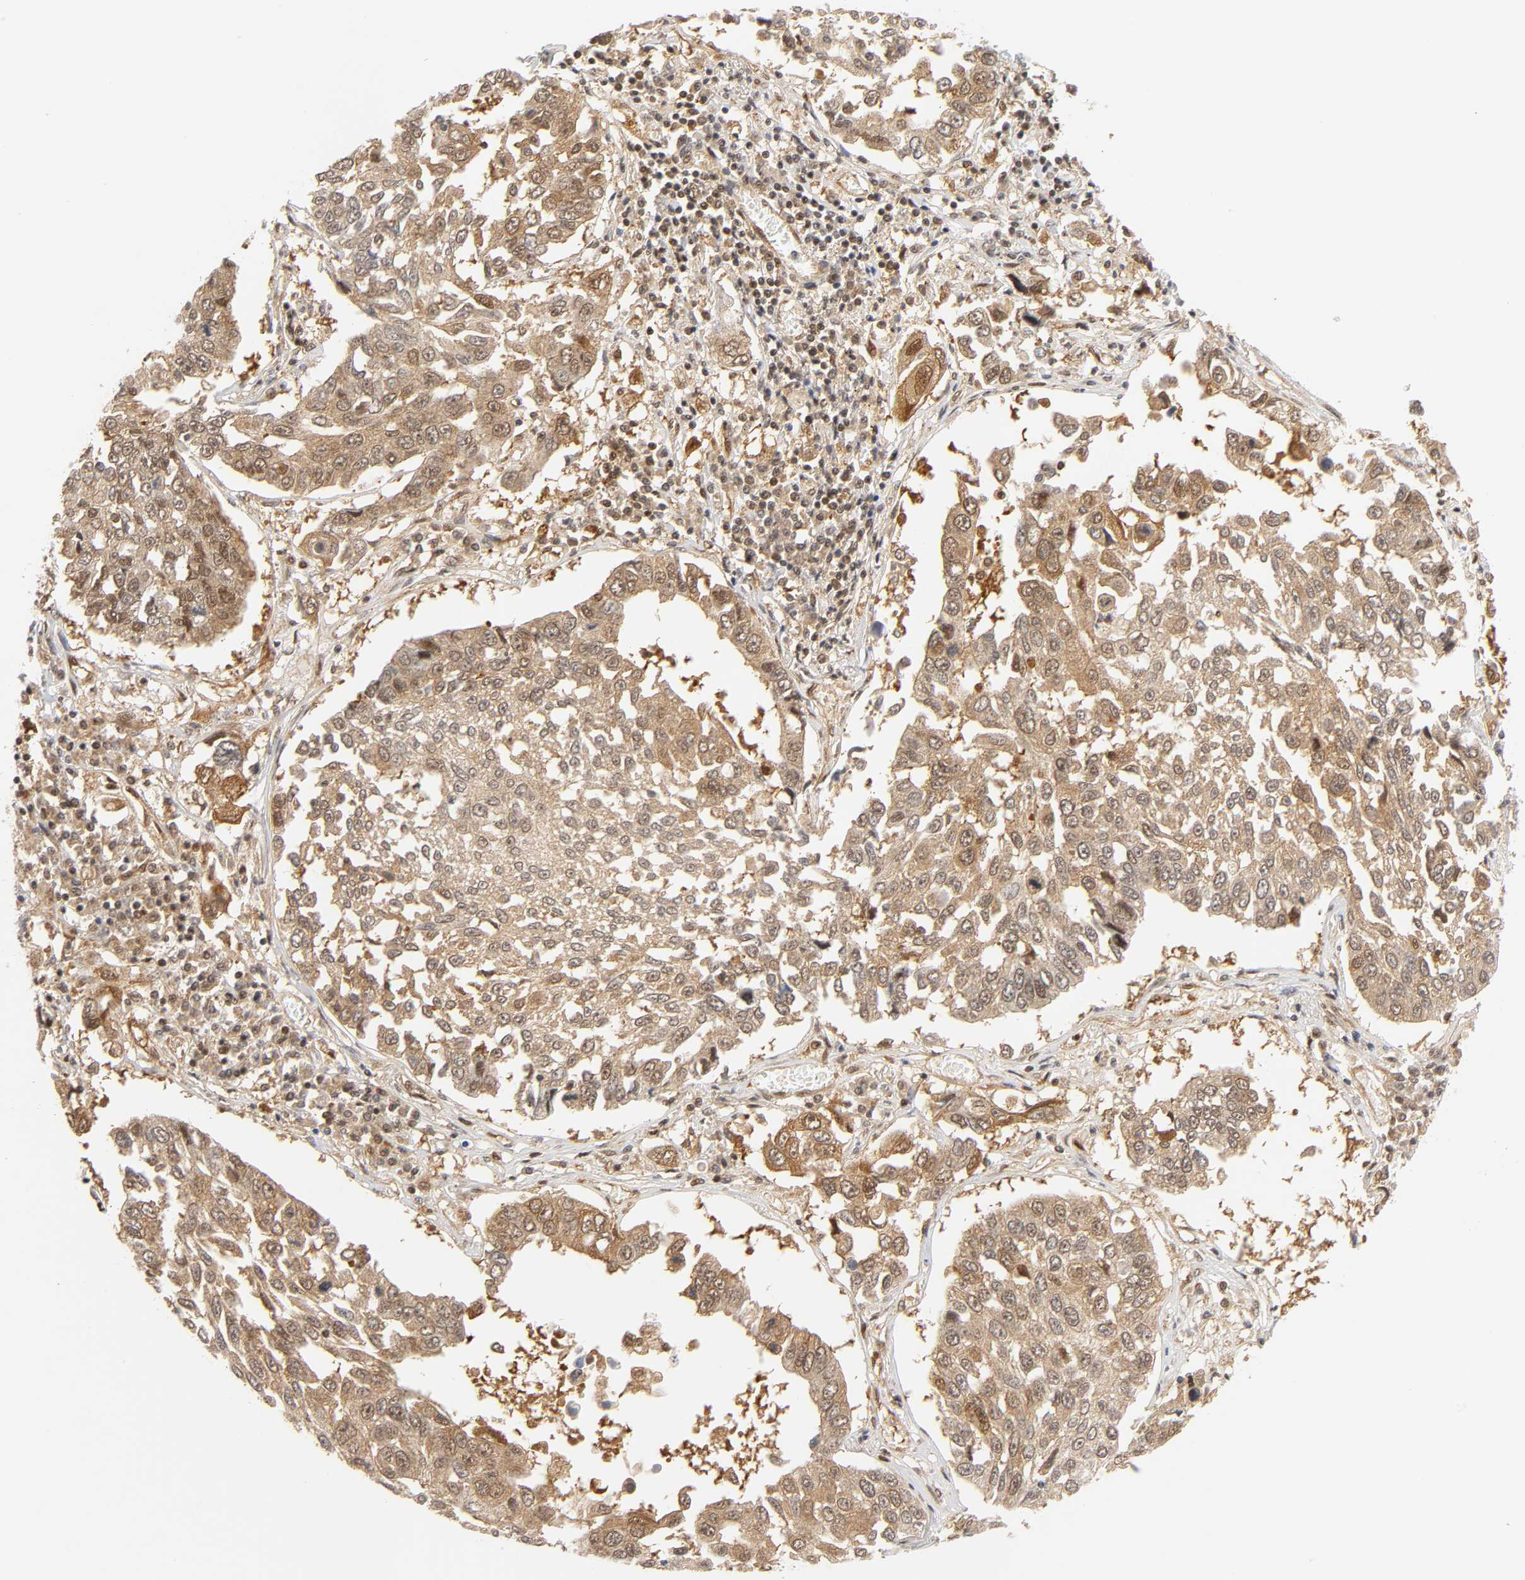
{"staining": {"intensity": "weak", "quantity": ">75%", "location": "cytoplasmic/membranous,nuclear"}, "tissue": "lung cancer", "cell_type": "Tumor cells", "image_type": "cancer", "snomed": [{"axis": "morphology", "description": "Squamous cell carcinoma, NOS"}, {"axis": "topography", "description": "Lung"}], "caption": "Tumor cells reveal weak cytoplasmic/membranous and nuclear positivity in approximately >75% of cells in lung squamous cell carcinoma.", "gene": "CDC37", "patient": {"sex": "male", "age": 71}}